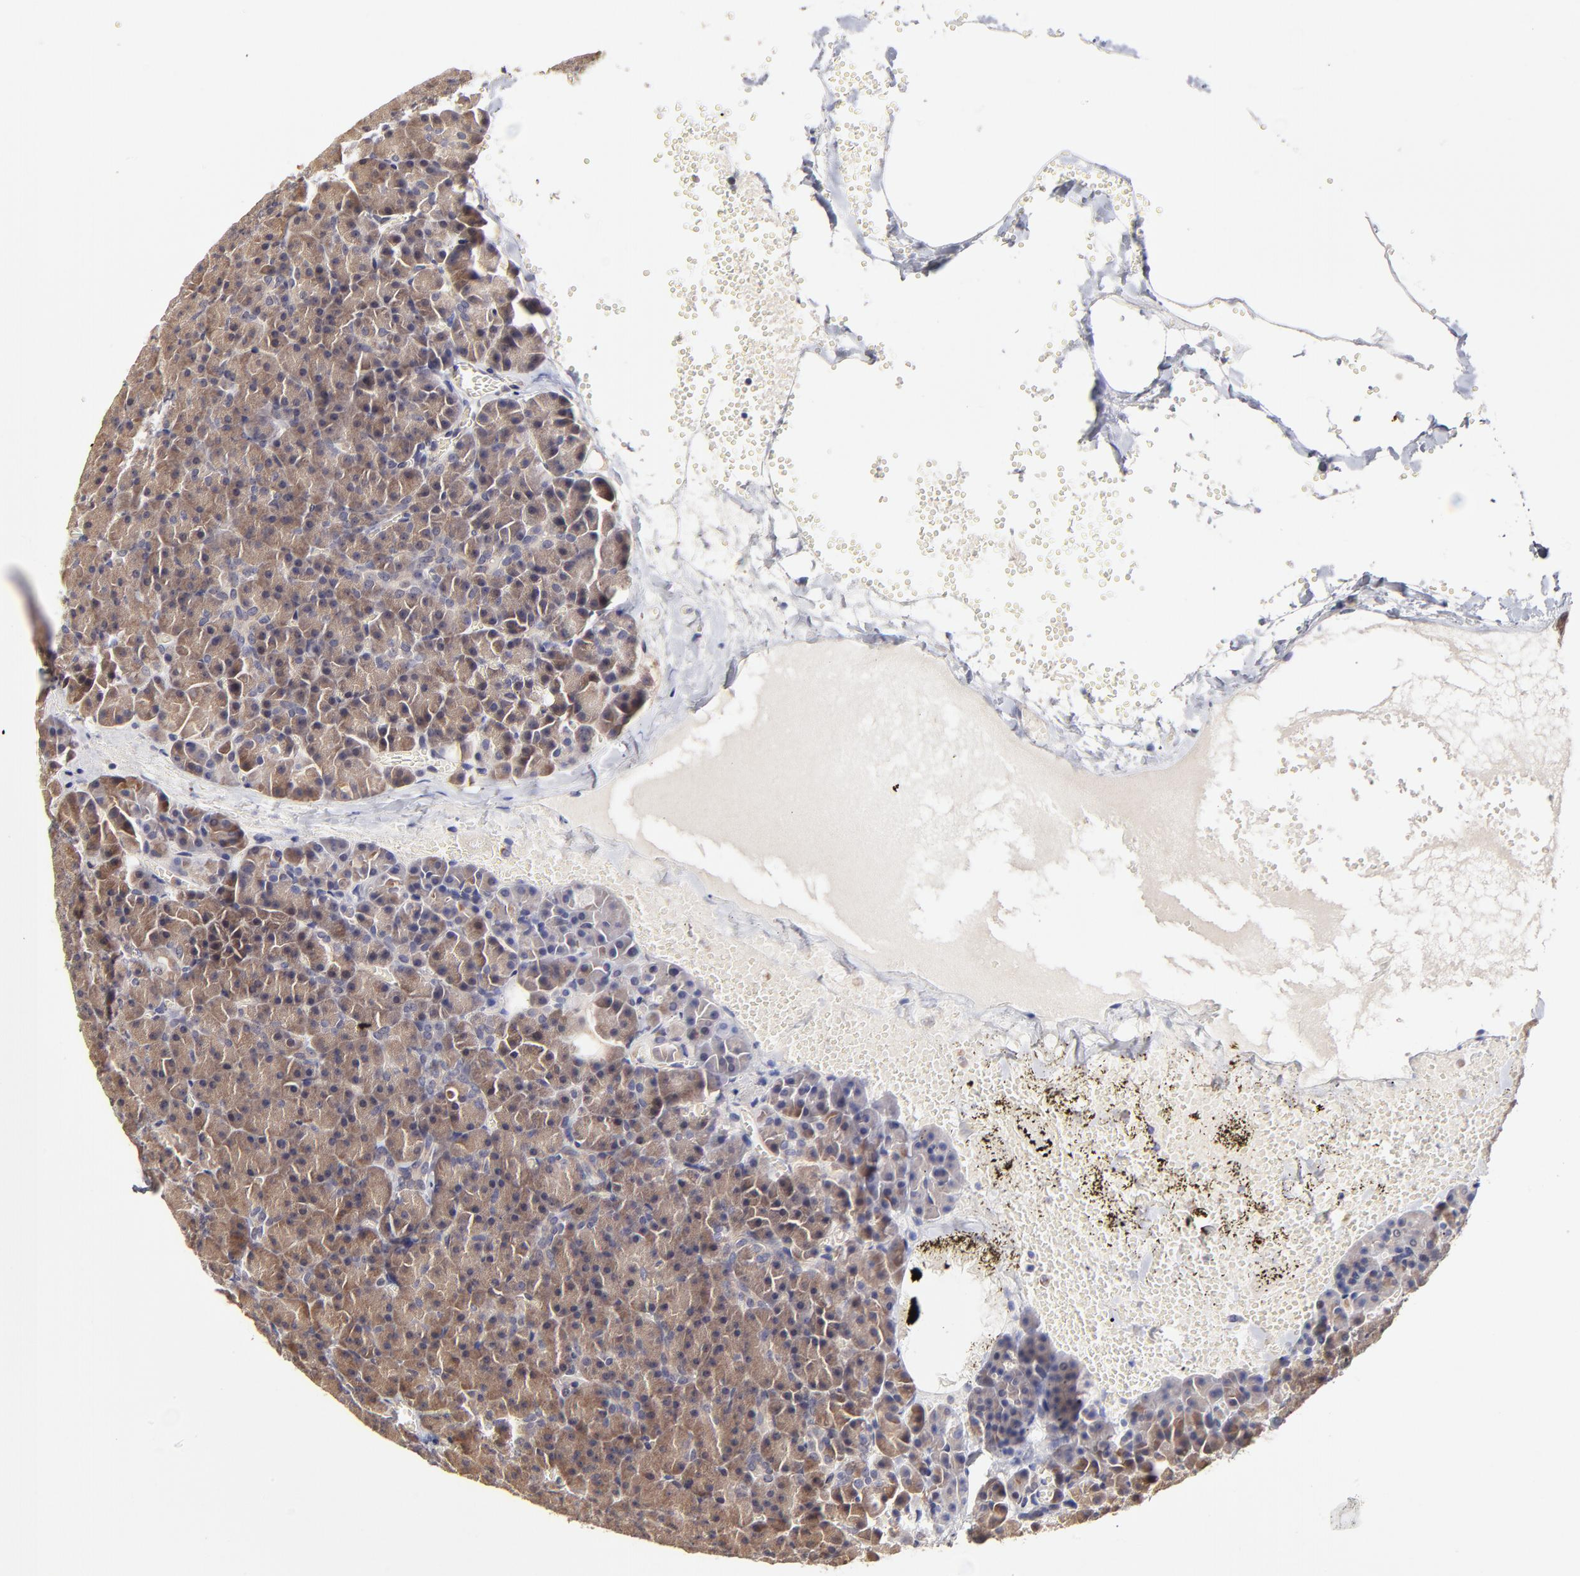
{"staining": {"intensity": "moderate", "quantity": ">75%", "location": "cytoplasmic/membranous"}, "tissue": "pancreas", "cell_type": "Exocrine glandular cells", "image_type": "normal", "snomed": [{"axis": "morphology", "description": "Normal tissue, NOS"}, {"axis": "topography", "description": "Pancreas"}], "caption": "IHC (DAB (3,3'-diaminobenzidine)) staining of normal human pancreas reveals moderate cytoplasmic/membranous protein positivity in approximately >75% of exocrine glandular cells.", "gene": "ZNF10", "patient": {"sex": "female", "age": 35}}